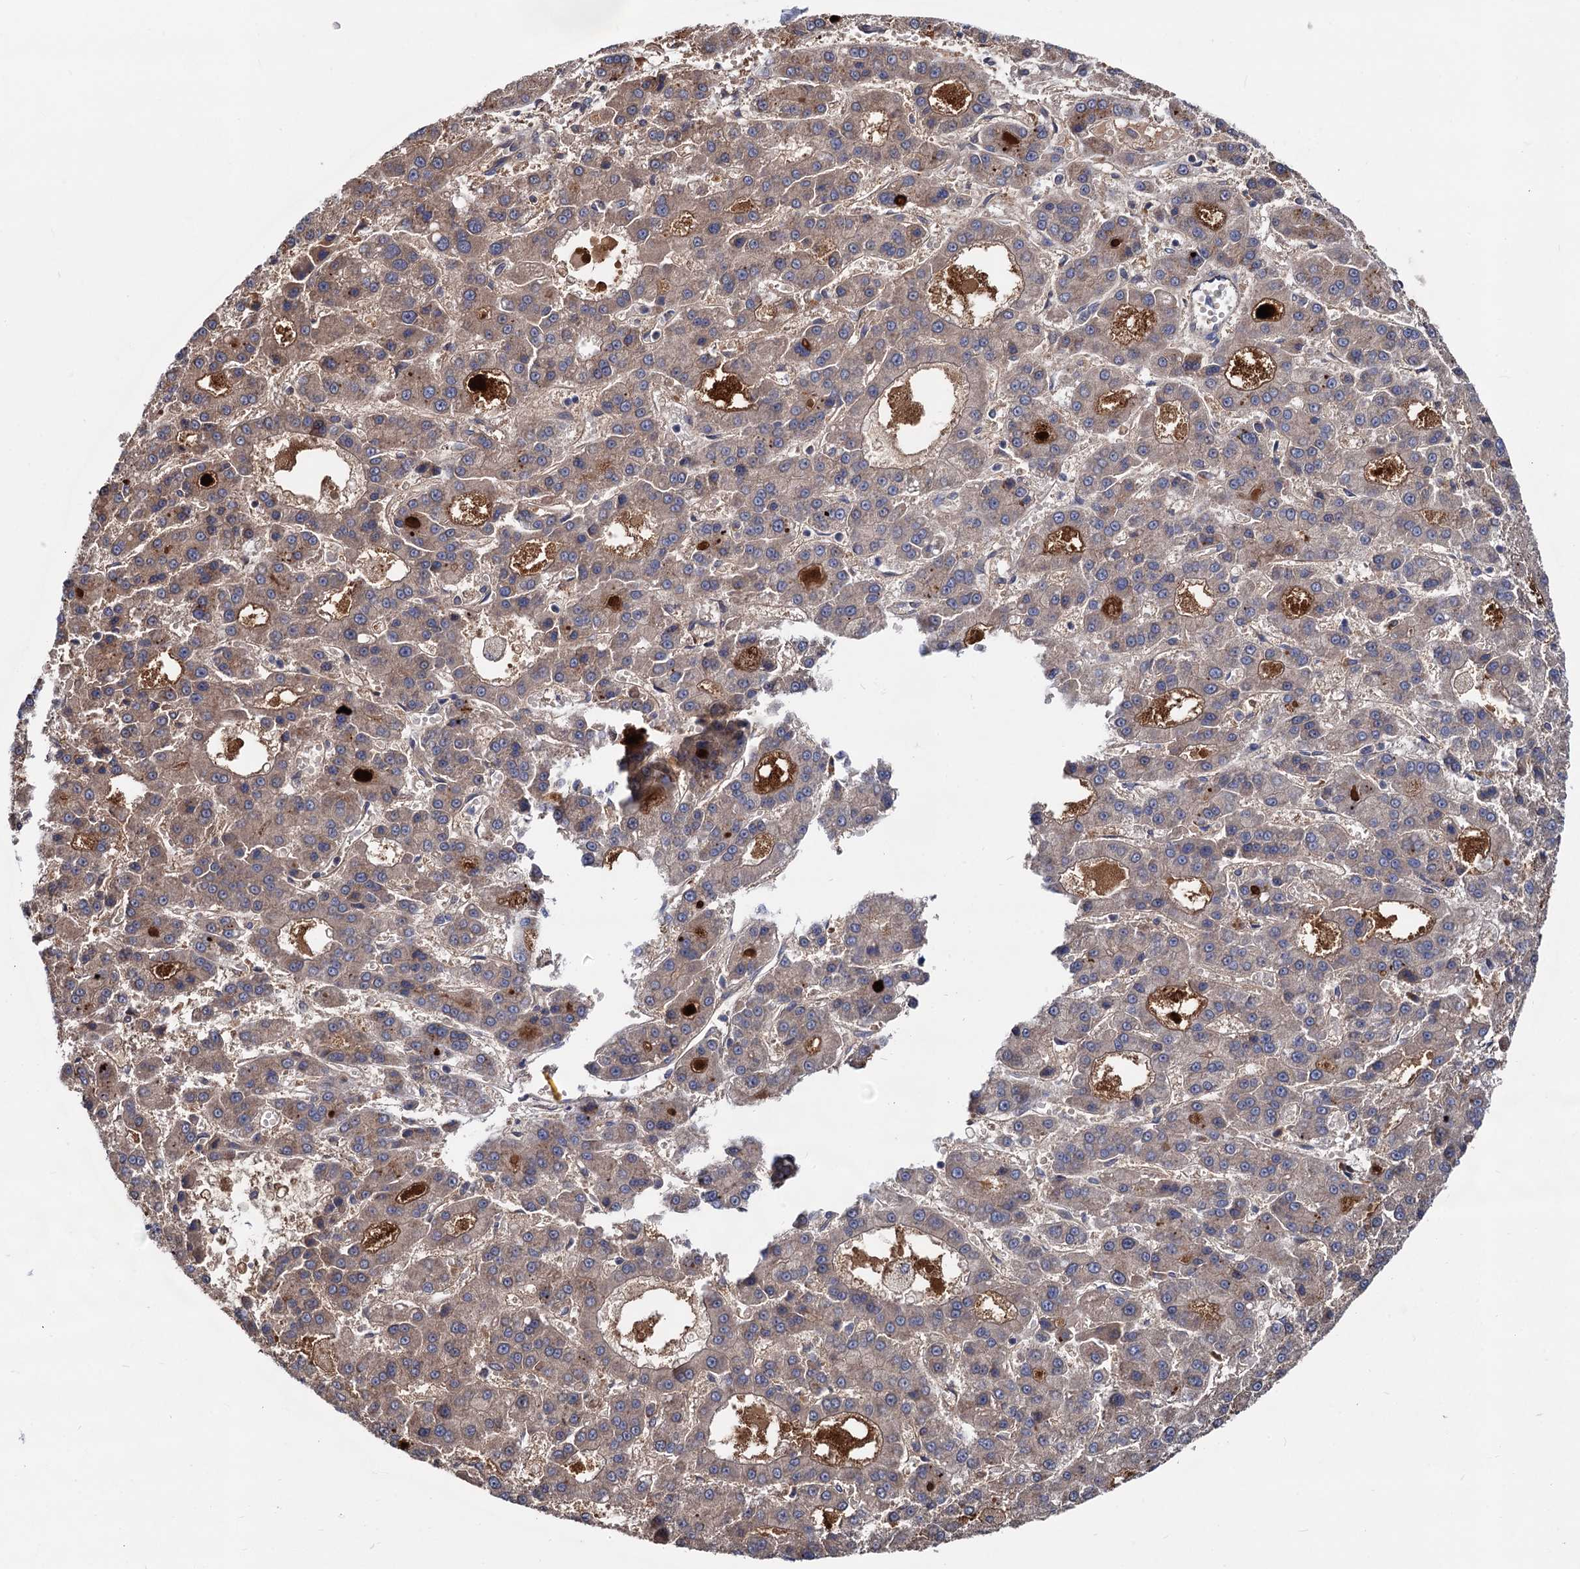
{"staining": {"intensity": "weak", "quantity": ">75%", "location": "cytoplasmic/membranous"}, "tissue": "liver cancer", "cell_type": "Tumor cells", "image_type": "cancer", "snomed": [{"axis": "morphology", "description": "Carcinoma, Hepatocellular, NOS"}, {"axis": "topography", "description": "Liver"}], "caption": "Immunohistochemistry (IHC) of human liver hepatocellular carcinoma exhibits low levels of weak cytoplasmic/membranous expression in approximately >75% of tumor cells.", "gene": "SELENOP", "patient": {"sex": "male", "age": 70}}